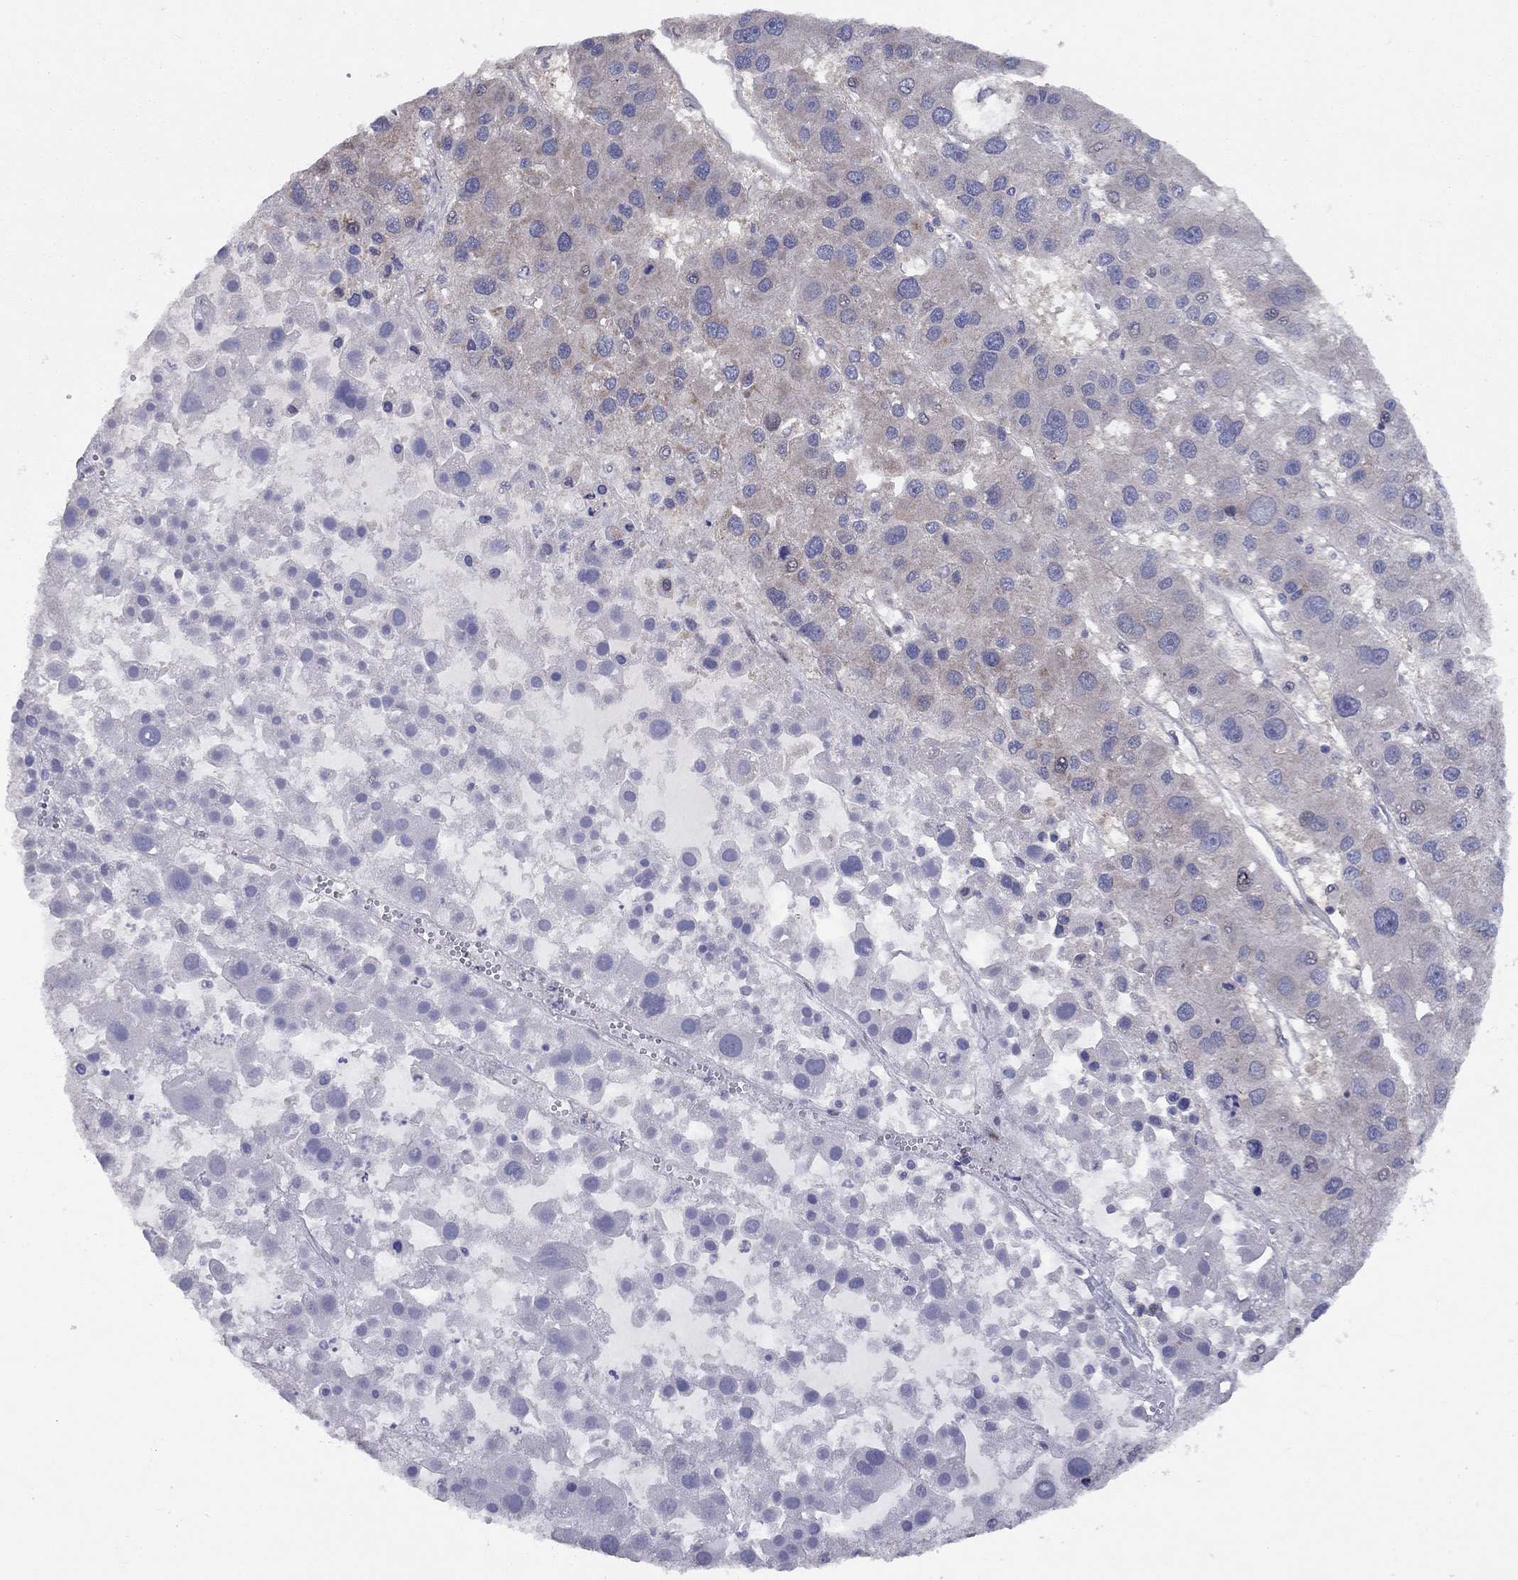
{"staining": {"intensity": "weak", "quantity": "<25%", "location": "cytoplasmic/membranous"}, "tissue": "liver cancer", "cell_type": "Tumor cells", "image_type": "cancer", "snomed": [{"axis": "morphology", "description": "Carcinoma, Hepatocellular, NOS"}, {"axis": "topography", "description": "Liver"}], "caption": "Micrograph shows no significant protein positivity in tumor cells of liver cancer.", "gene": "DUSP7", "patient": {"sex": "male", "age": 73}}